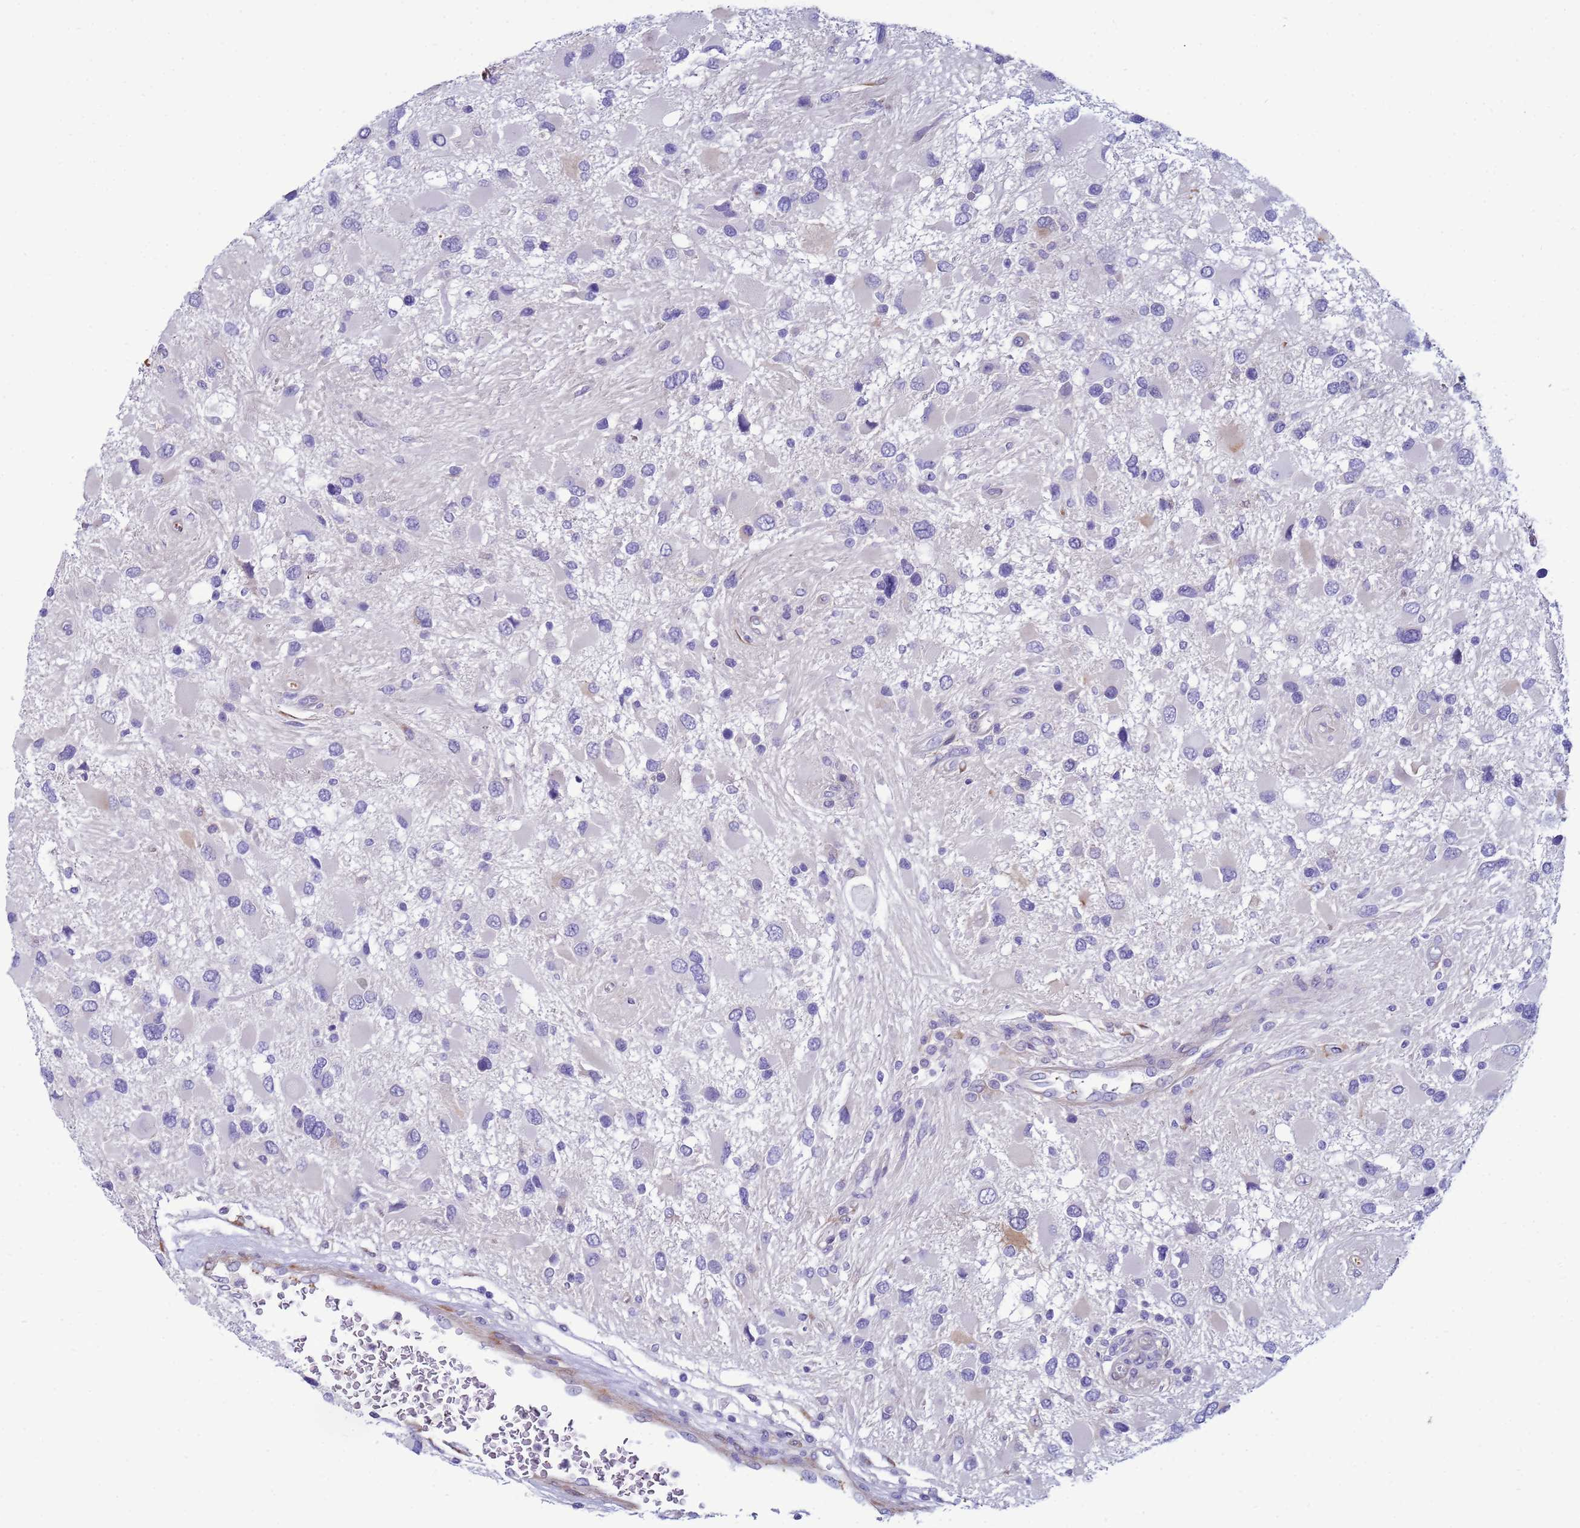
{"staining": {"intensity": "negative", "quantity": "none", "location": "none"}, "tissue": "glioma", "cell_type": "Tumor cells", "image_type": "cancer", "snomed": [{"axis": "morphology", "description": "Glioma, malignant, High grade"}, {"axis": "topography", "description": "Brain"}], "caption": "Tumor cells show no significant protein staining in glioma. (Brightfield microscopy of DAB immunohistochemistry at high magnification).", "gene": "TRPC6", "patient": {"sex": "male", "age": 53}}